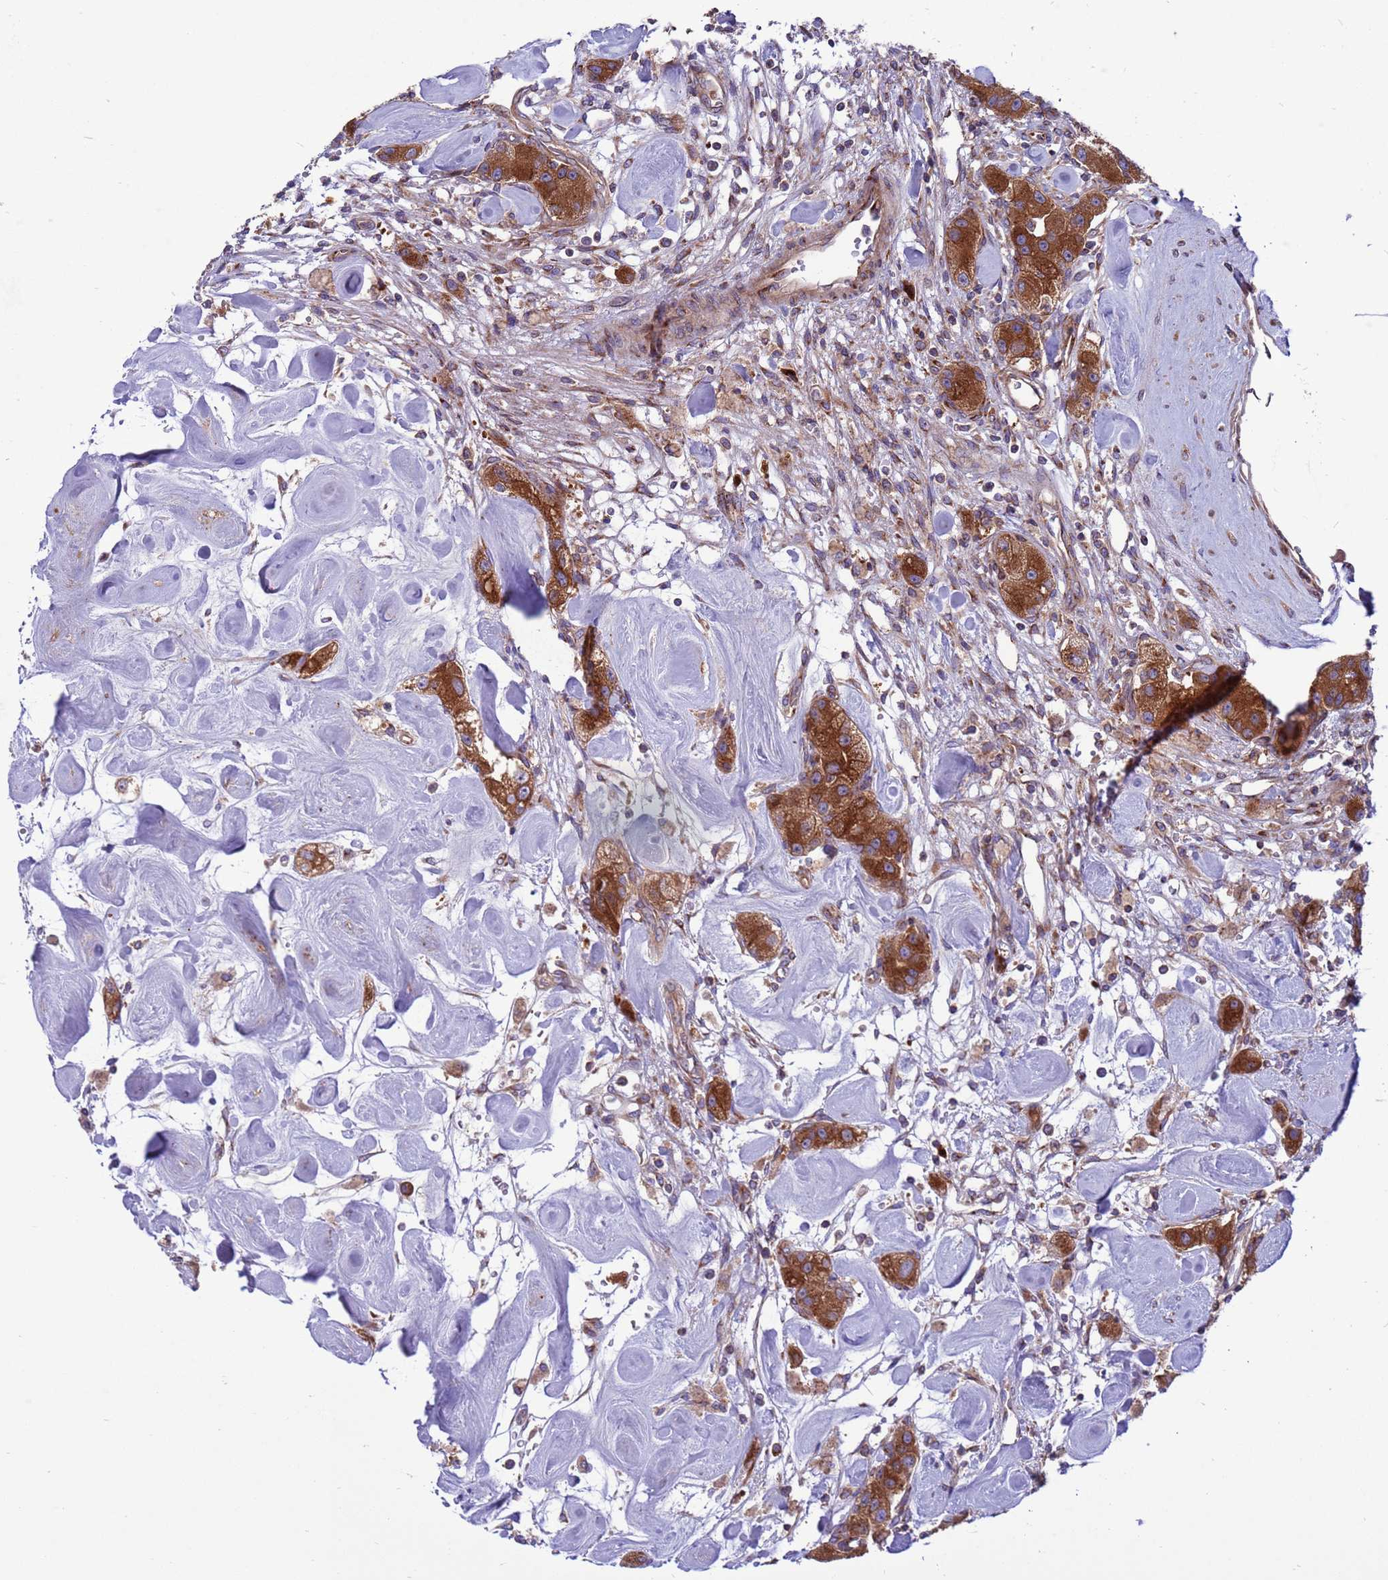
{"staining": {"intensity": "strong", "quantity": ">75%", "location": "cytoplasmic/membranous"}, "tissue": "carcinoid", "cell_type": "Tumor cells", "image_type": "cancer", "snomed": [{"axis": "morphology", "description": "Carcinoid, malignant, NOS"}, {"axis": "topography", "description": "Pancreas"}], "caption": "This histopathology image shows IHC staining of human carcinoid, with high strong cytoplasmic/membranous expression in approximately >75% of tumor cells.", "gene": "ZC3HAV1", "patient": {"sex": "male", "age": 41}}